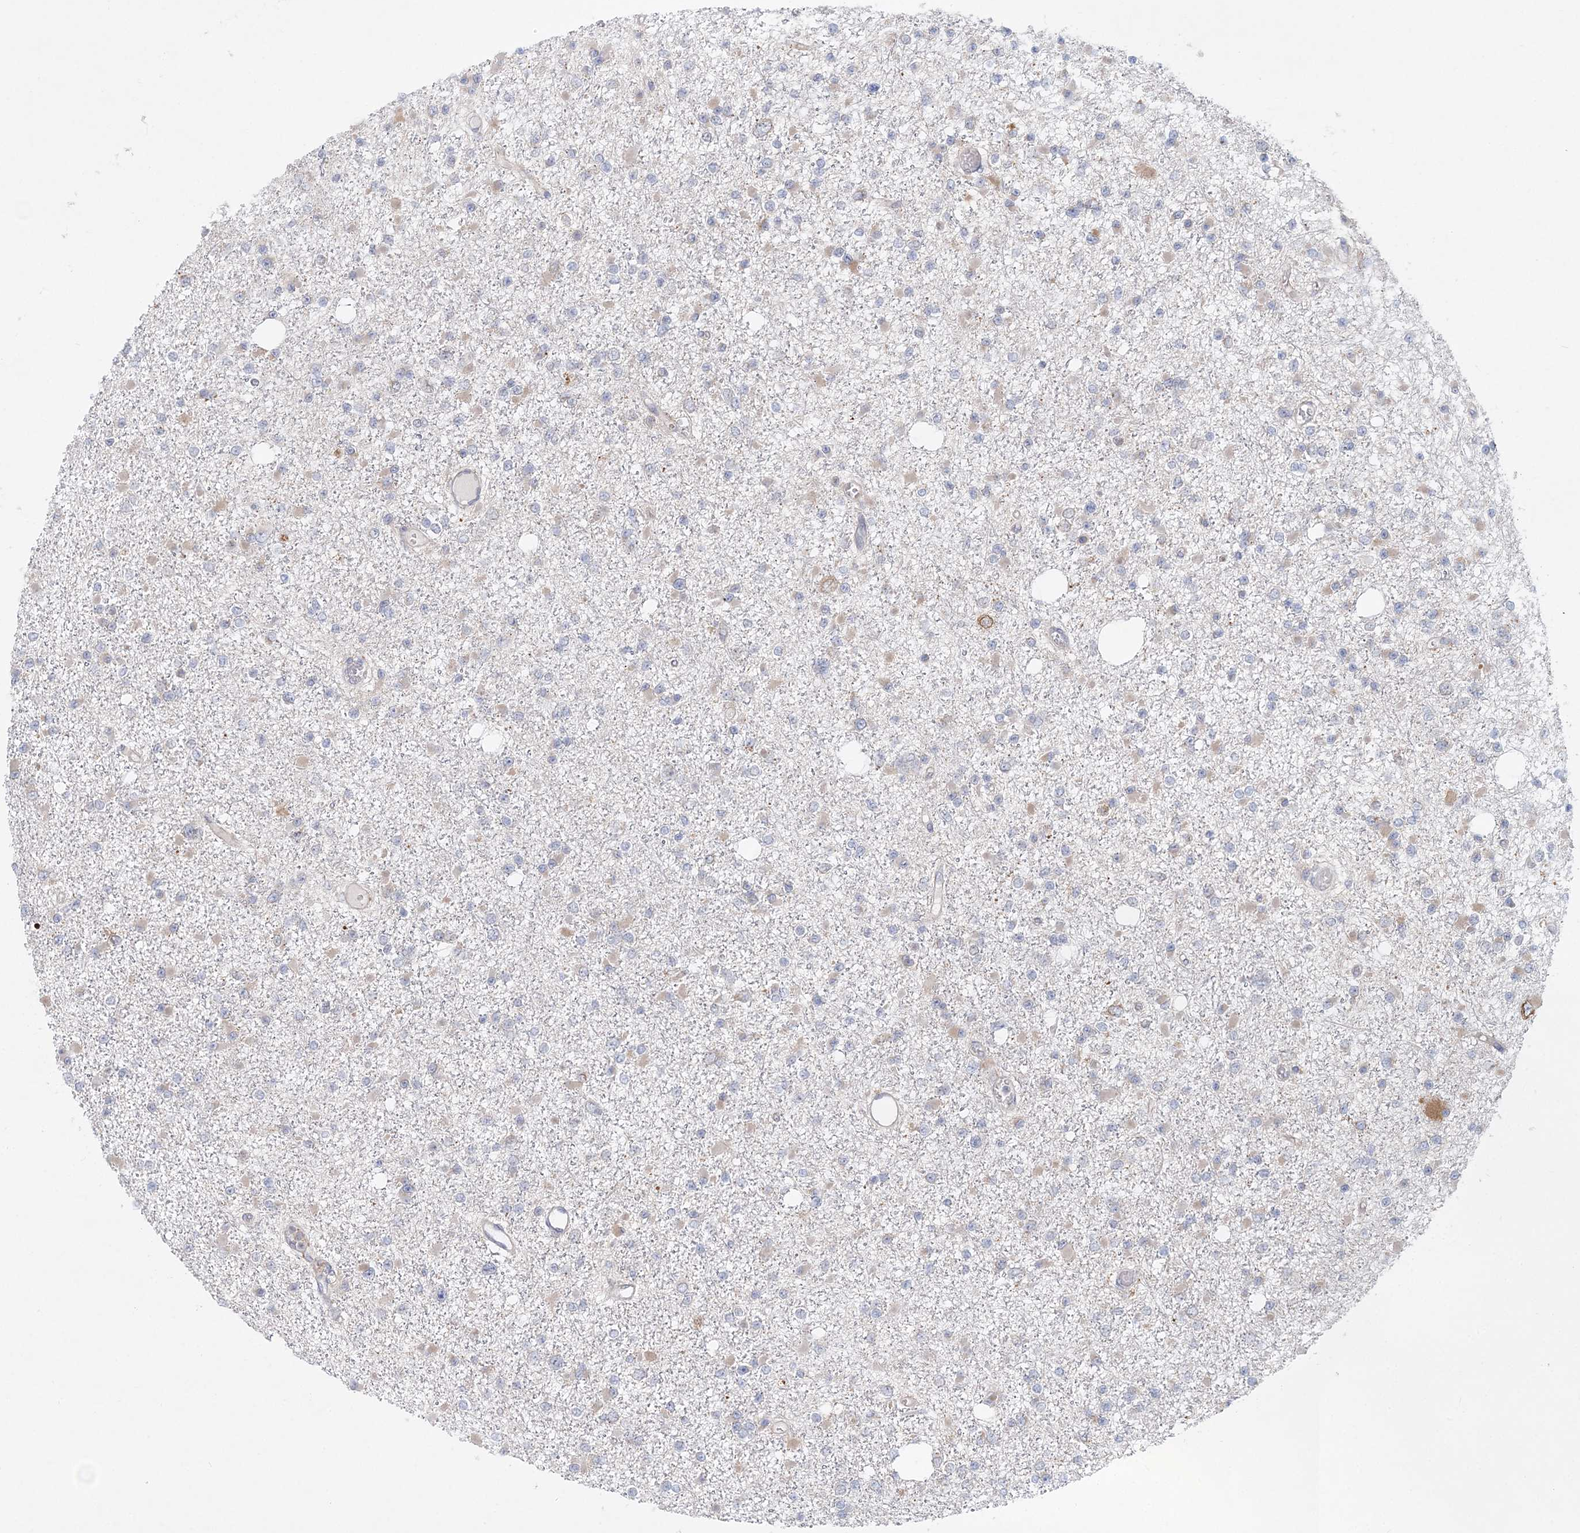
{"staining": {"intensity": "negative", "quantity": "none", "location": "none"}, "tissue": "glioma", "cell_type": "Tumor cells", "image_type": "cancer", "snomed": [{"axis": "morphology", "description": "Glioma, malignant, Low grade"}, {"axis": "topography", "description": "Brain"}], "caption": "The photomicrograph demonstrates no staining of tumor cells in malignant glioma (low-grade).", "gene": "PCYOX1L", "patient": {"sex": "female", "age": 22}}